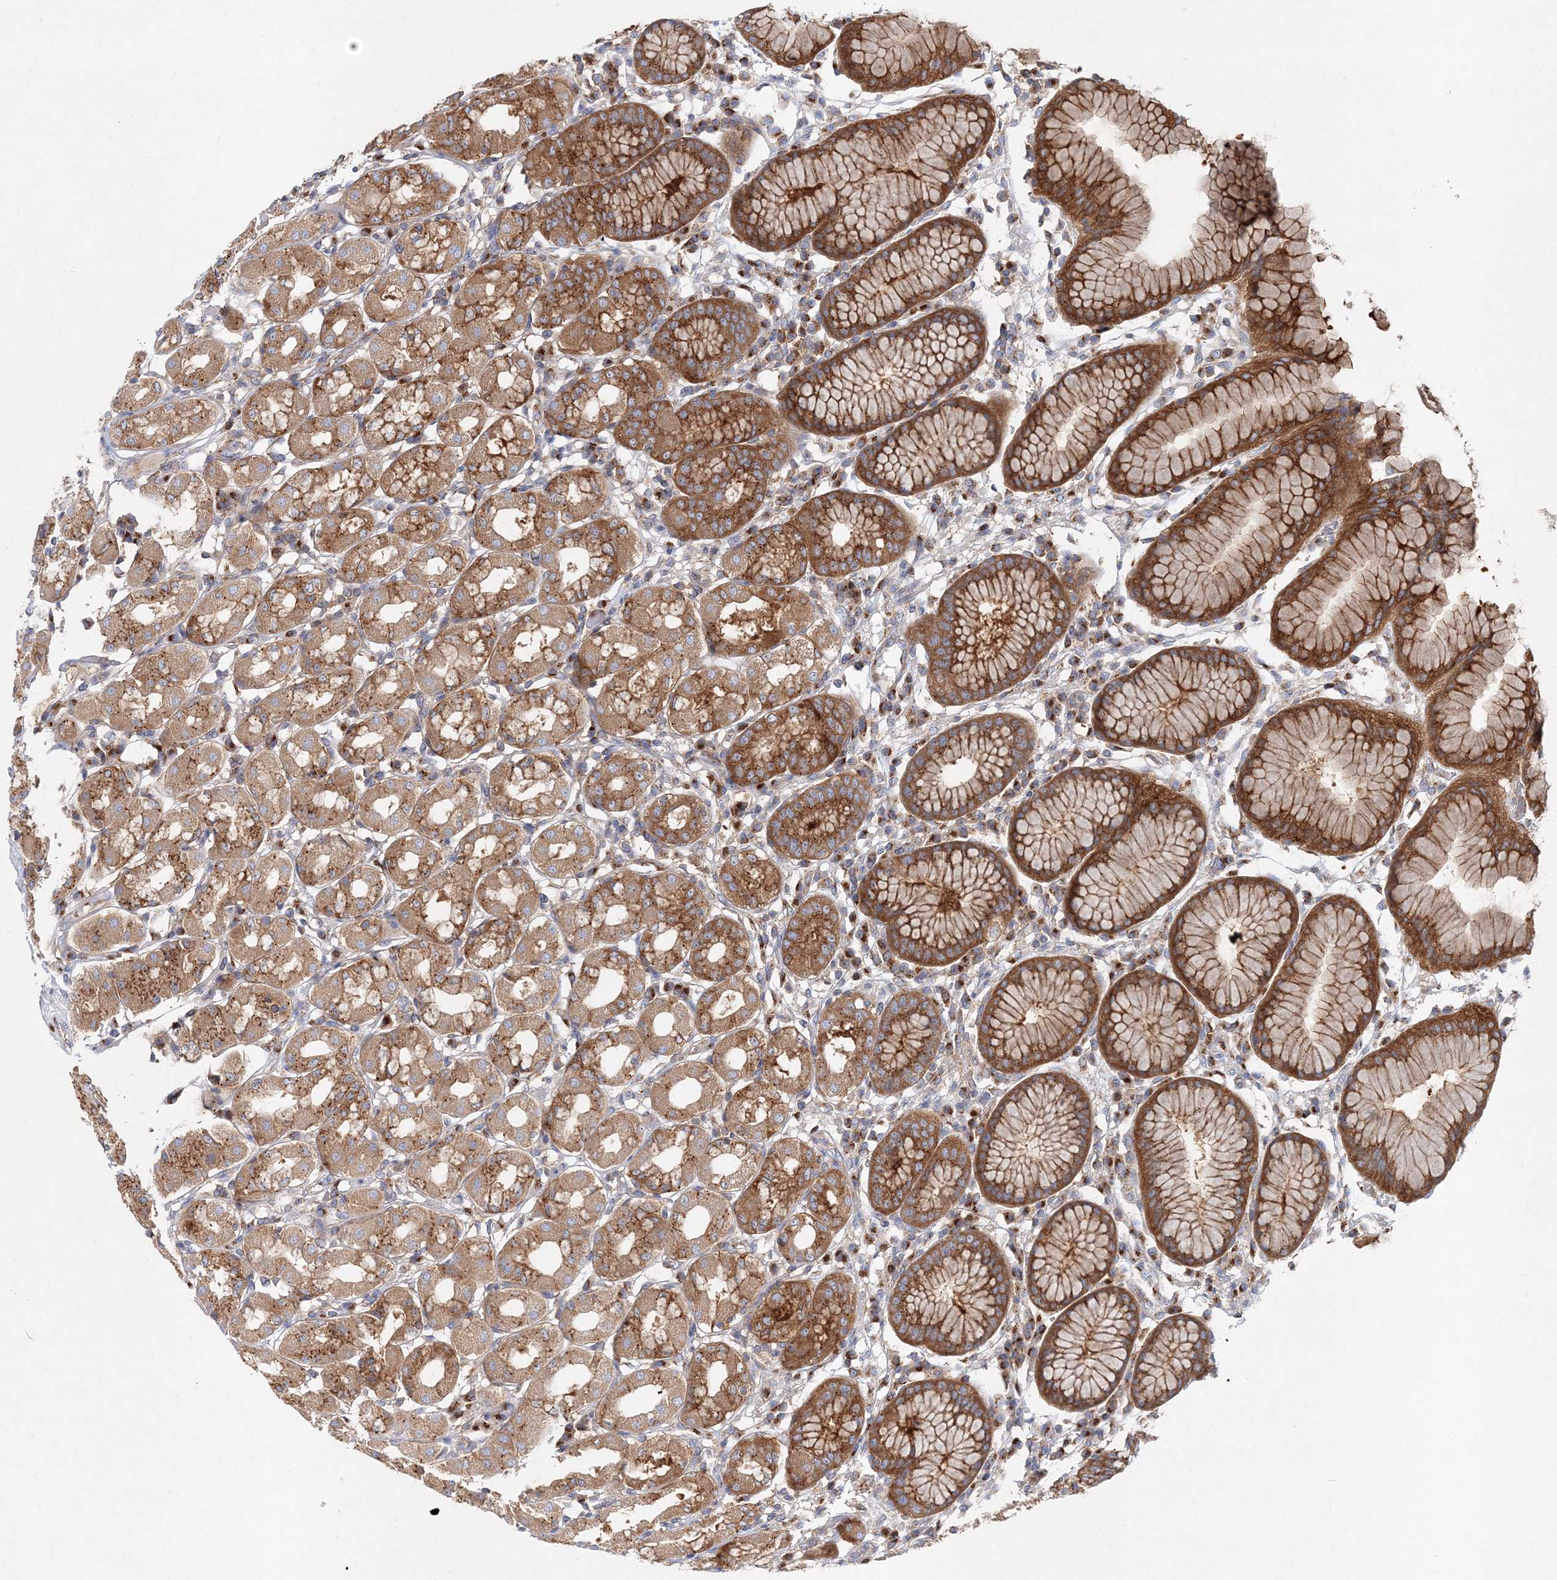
{"staining": {"intensity": "strong", "quantity": ">75%", "location": "cytoplasmic/membranous"}, "tissue": "stomach", "cell_type": "Glandular cells", "image_type": "normal", "snomed": [{"axis": "morphology", "description": "Normal tissue, NOS"}, {"axis": "topography", "description": "Stomach"}, {"axis": "topography", "description": "Stomach, lower"}], "caption": "Immunohistochemical staining of normal stomach displays strong cytoplasmic/membranous protein positivity in approximately >75% of glandular cells.", "gene": "SEC23IP", "patient": {"sex": "female", "age": 56}}